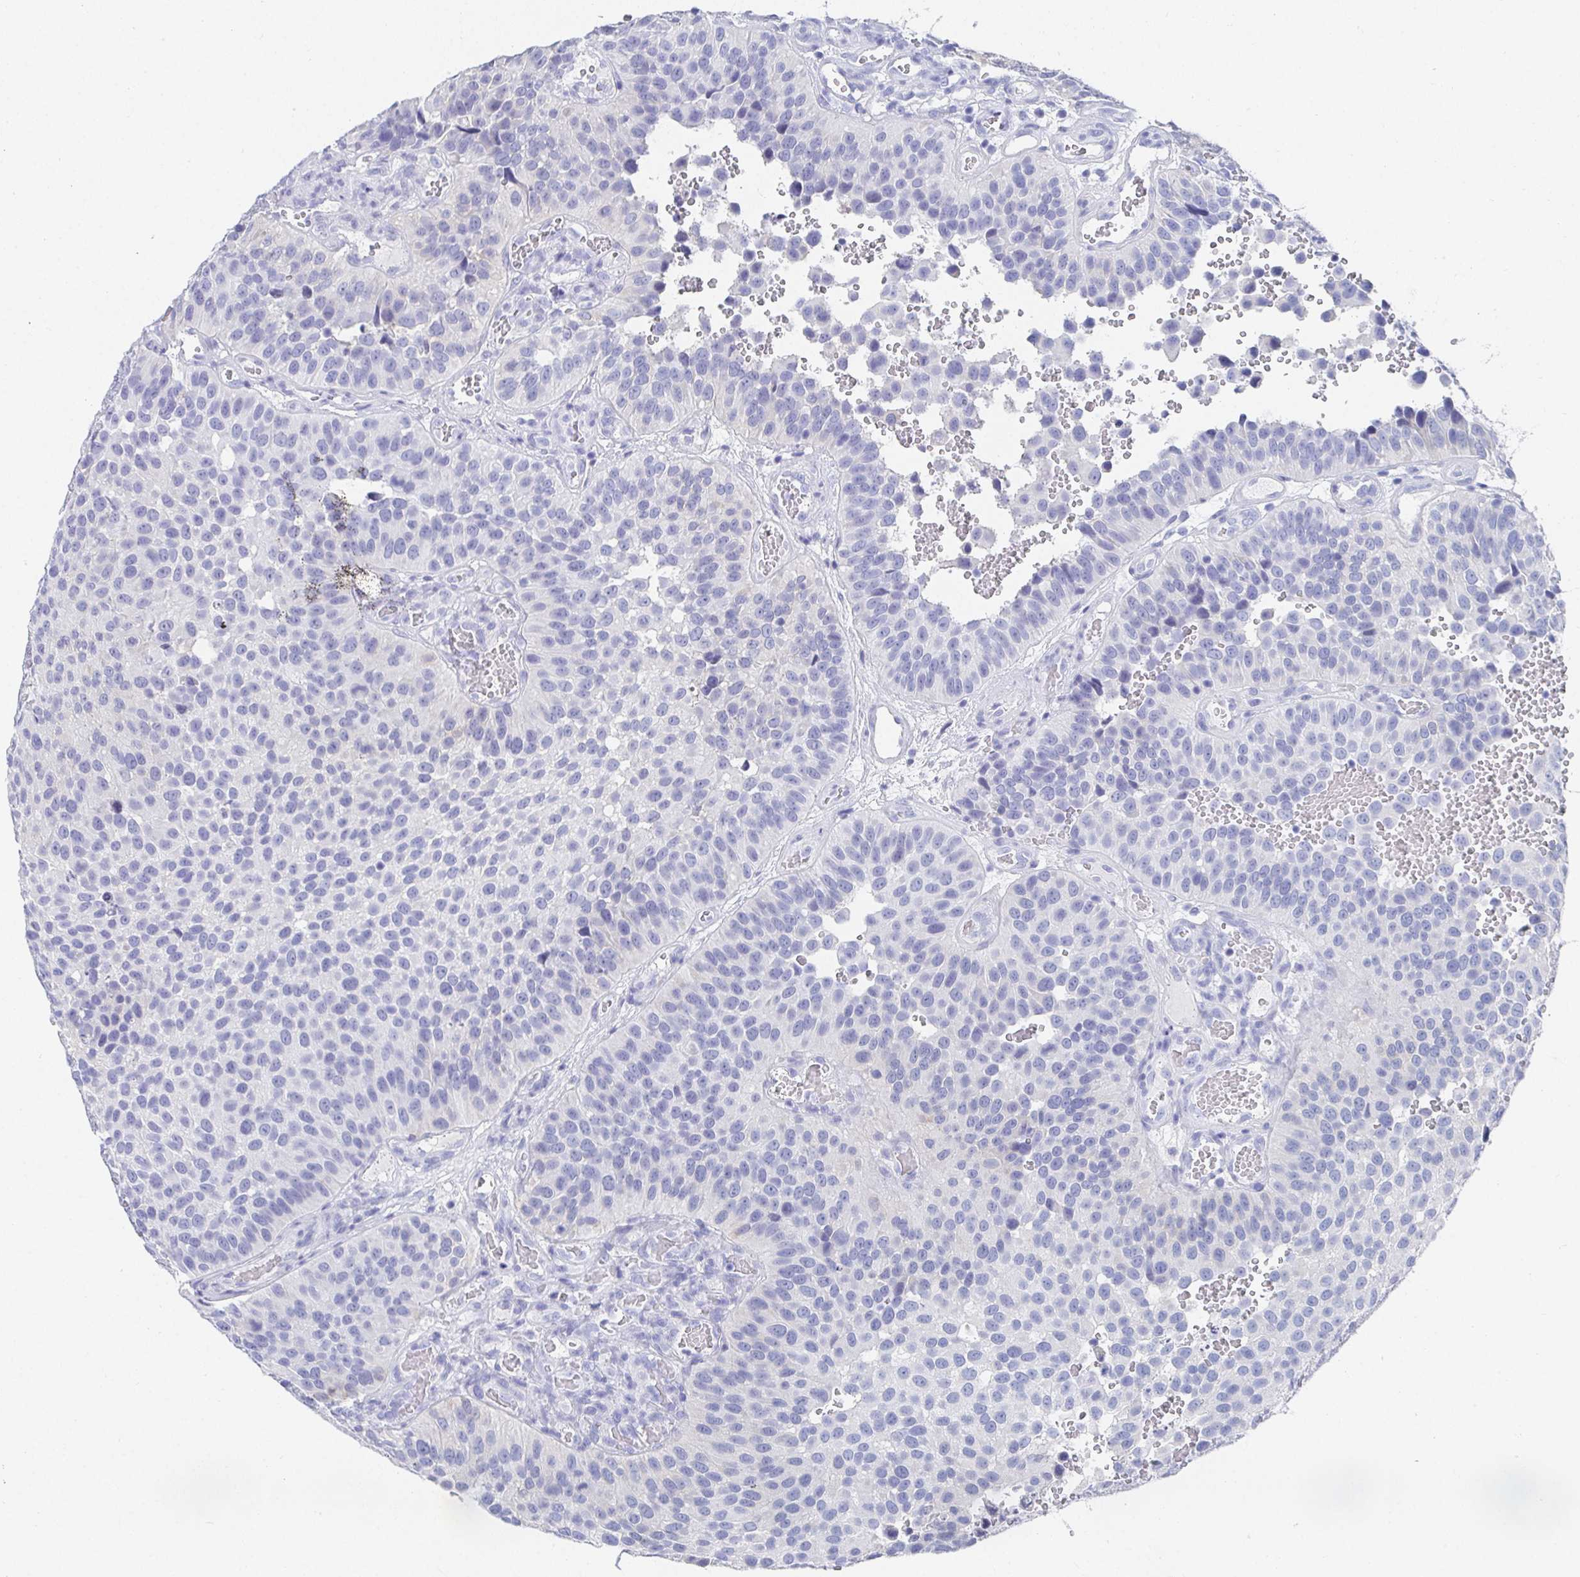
{"staining": {"intensity": "negative", "quantity": "none", "location": "none"}, "tissue": "urothelial cancer", "cell_type": "Tumor cells", "image_type": "cancer", "snomed": [{"axis": "morphology", "description": "Urothelial carcinoma, Low grade"}, {"axis": "topography", "description": "Urinary bladder"}], "caption": "An immunohistochemistry (IHC) micrograph of urothelial cancer is shown. There is no staining in tumor cells of urothelial cancer.", "gene": "GRIA1", "patient": {"sex": "male", "age": 76}}